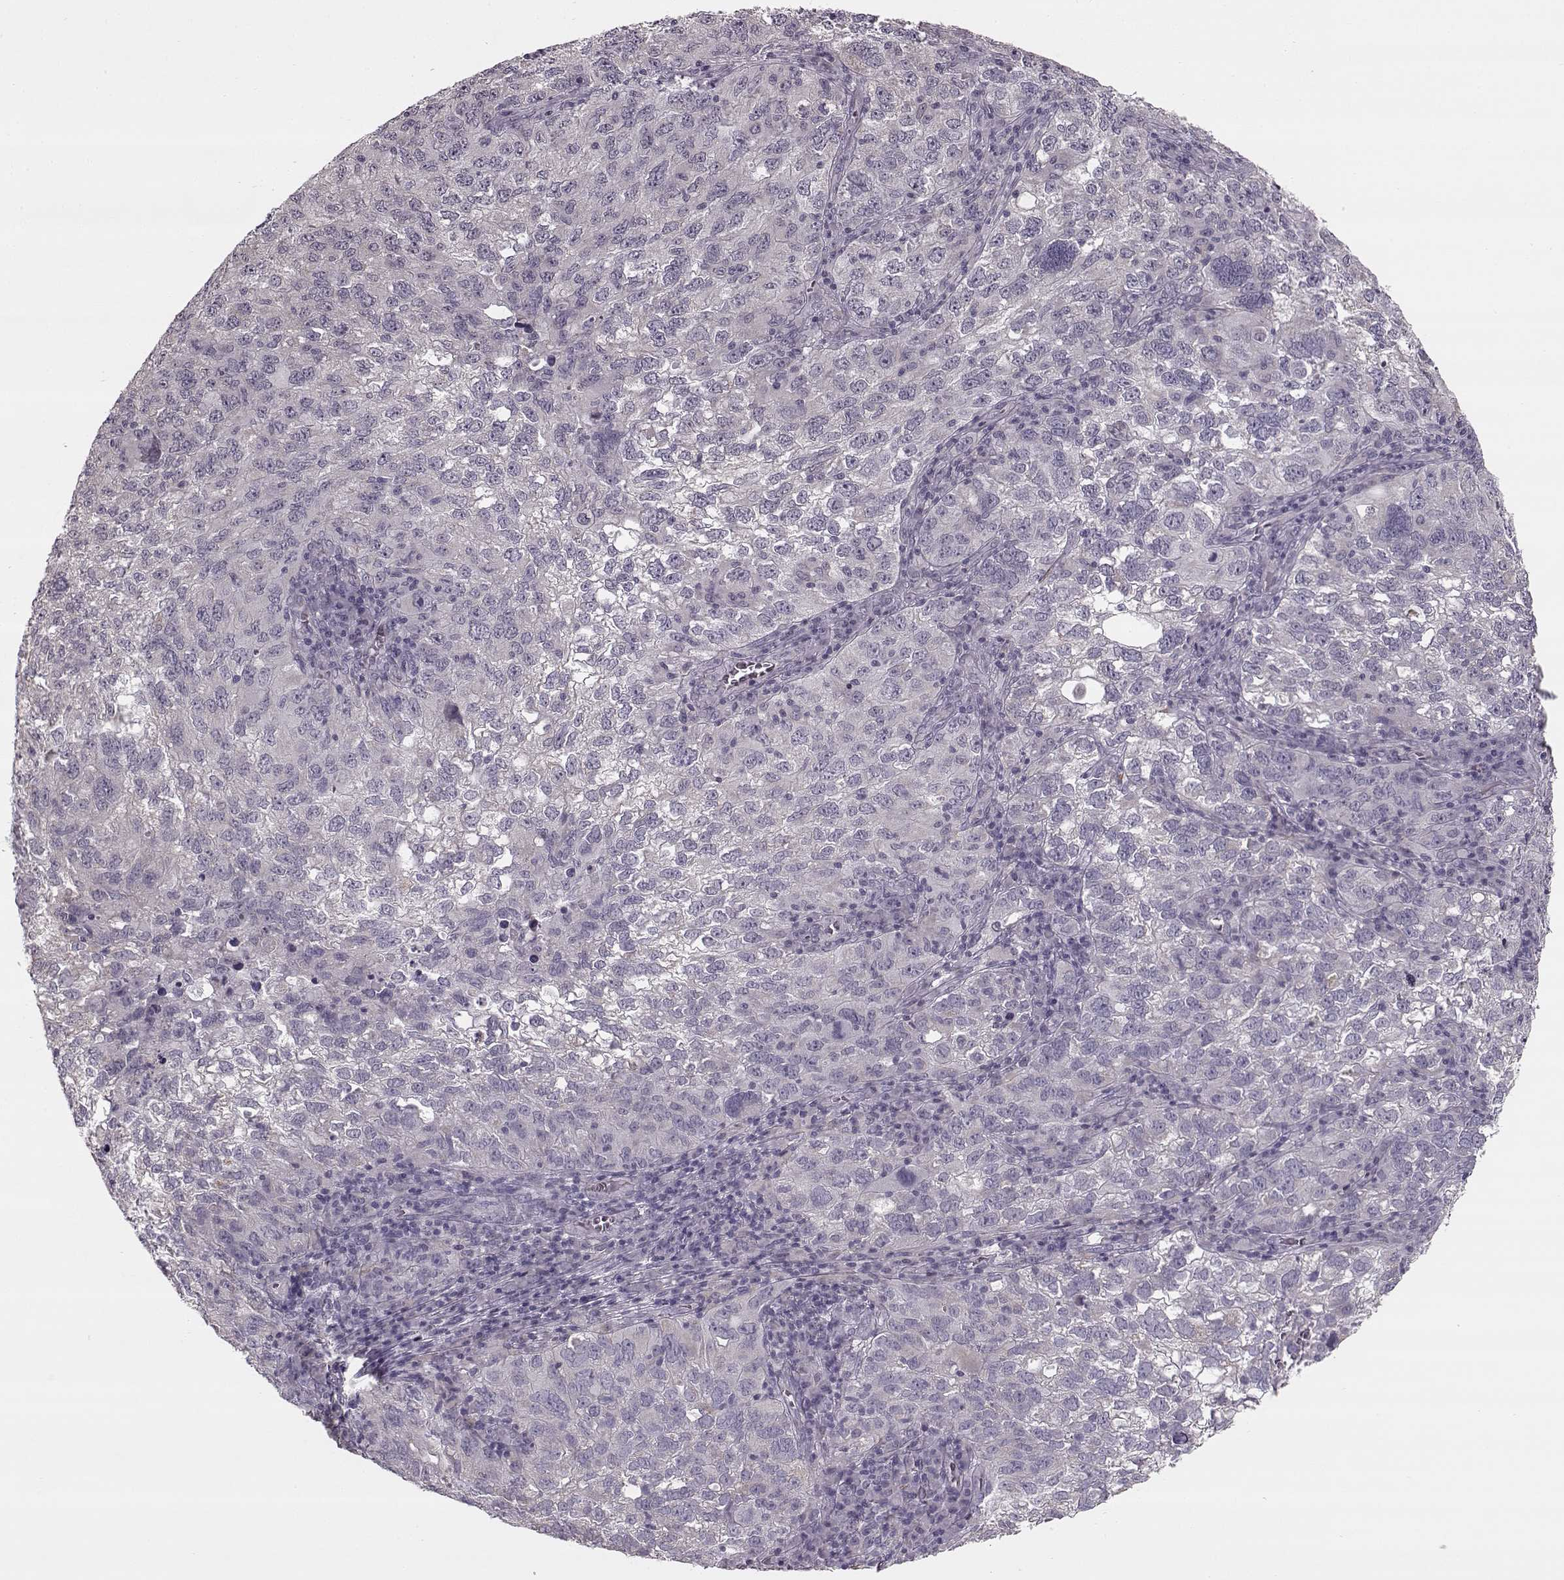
{"staining": {"intensity": "negative", "quantity": "none", "location": "none"}, "tissue": "cervical cancer", "cell_type": "Tumor cells", "image_type": "cancer", "snomed": [{"axis": "morphology", "description": "Squamous cell carcinoma, NOS"}, {"axis": "topography", "description": "Cervix"}], "caption": "Immunohistochemical staining of human cervical cancer exhibits no significant expression in tumor cells. (Stains: DAB (3,3'-diaminobenzidine) immunohistochemistry (IHC) with hematoxylin counter stain, Microscopy: brightfield microscopy at high magnification).", "gene": "MAP6D1", "patient": {"sex": "female", "age": 55}}